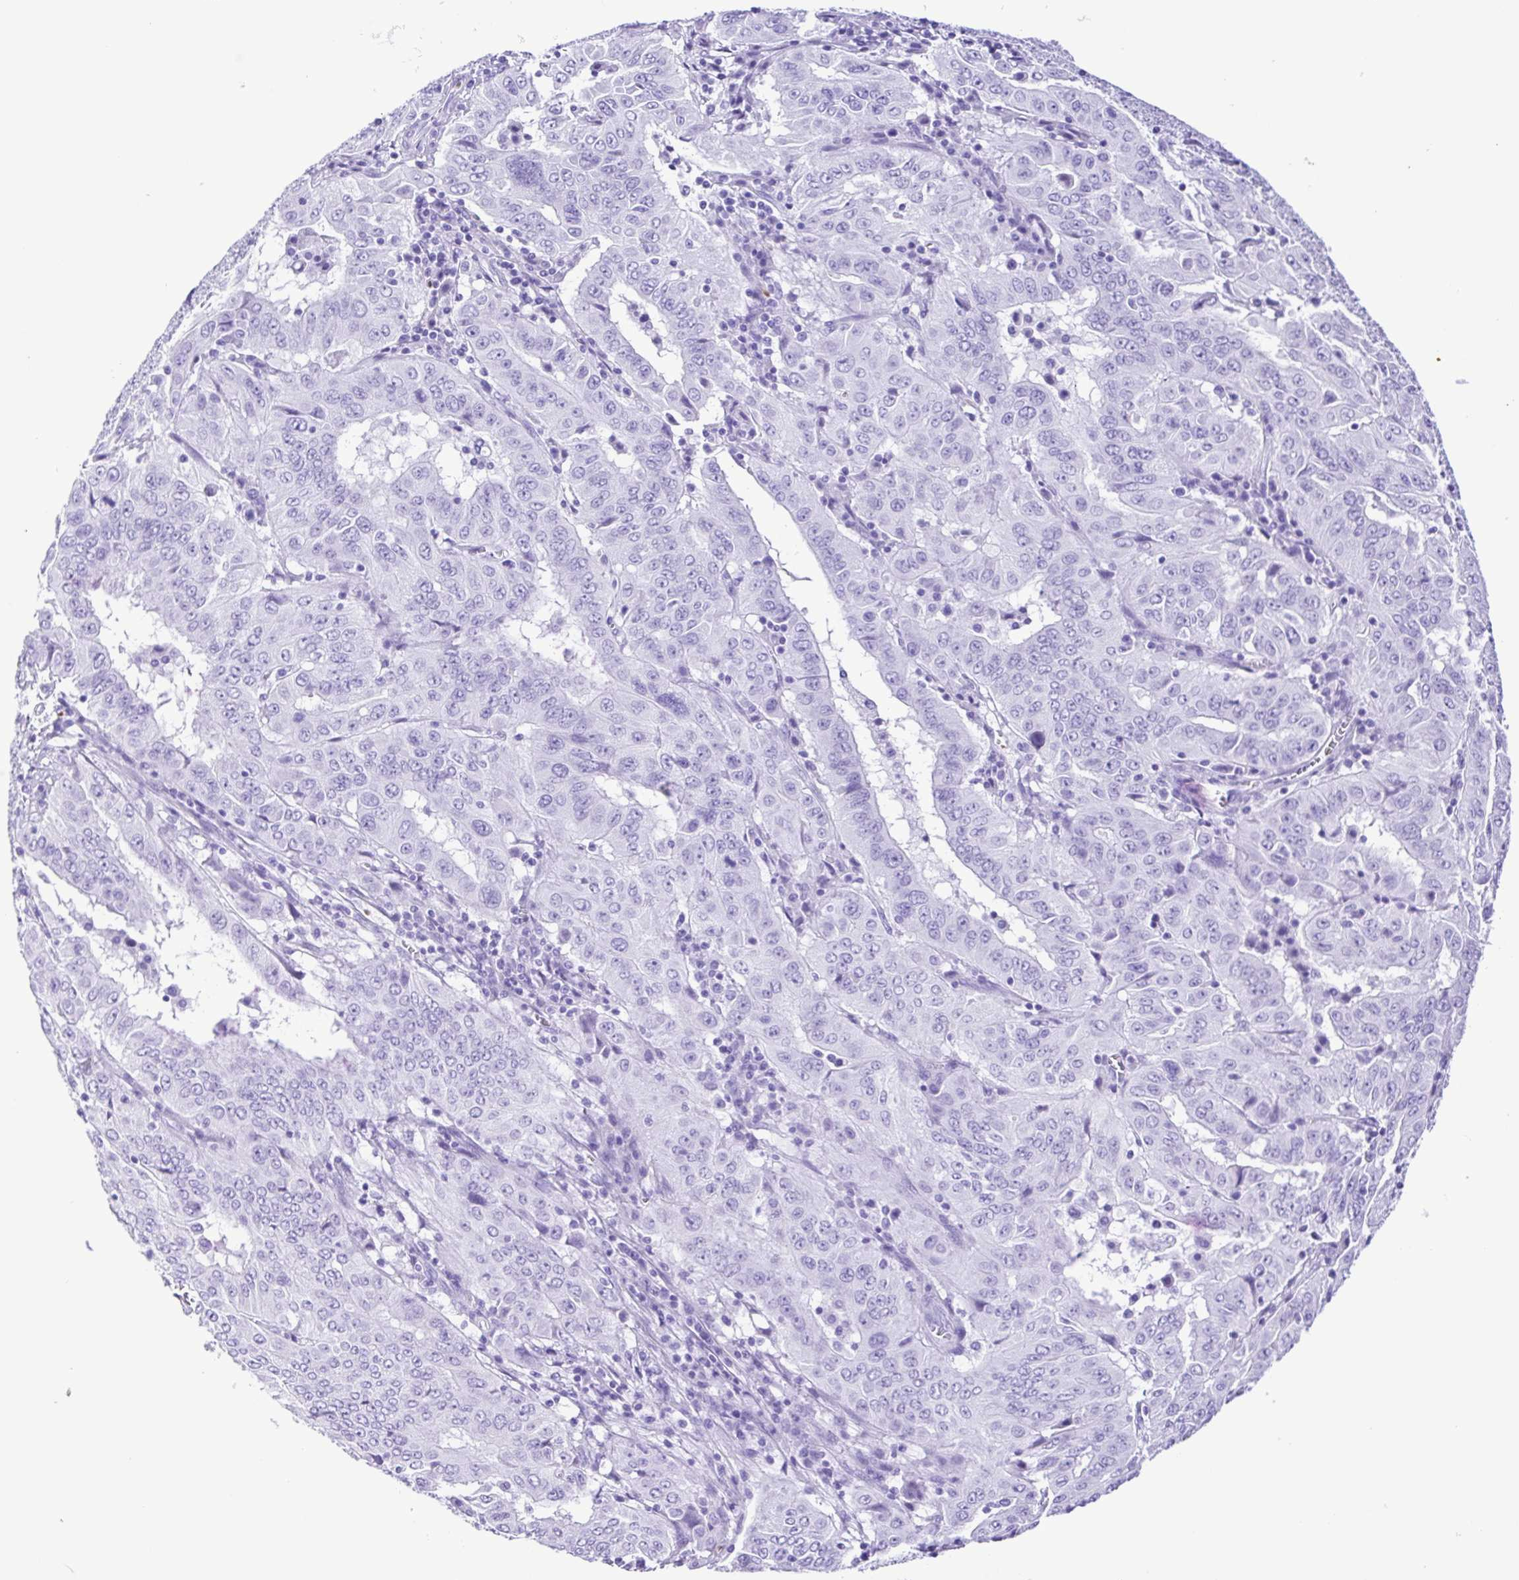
{"staining": {"intensity": "negative", "quantity": "none", "location": "none"}, "tissue": "pancreatic cancer", "cell_type": "Tumor cells", "image_type": "cancer", "snomed": [{"axis": "morphology", "description": "Adenocarcinoma, NOS"}, {"axis": "topography", "description": "Pancreas"}], "caption": "Immunohistochemistry (IHC) image of human pancreatic cancer stained for a protein (brown), which demonstrates no staining in tumor cells.", "gene": "SYT1", "patient": {"sex": "male", "age": 63}}